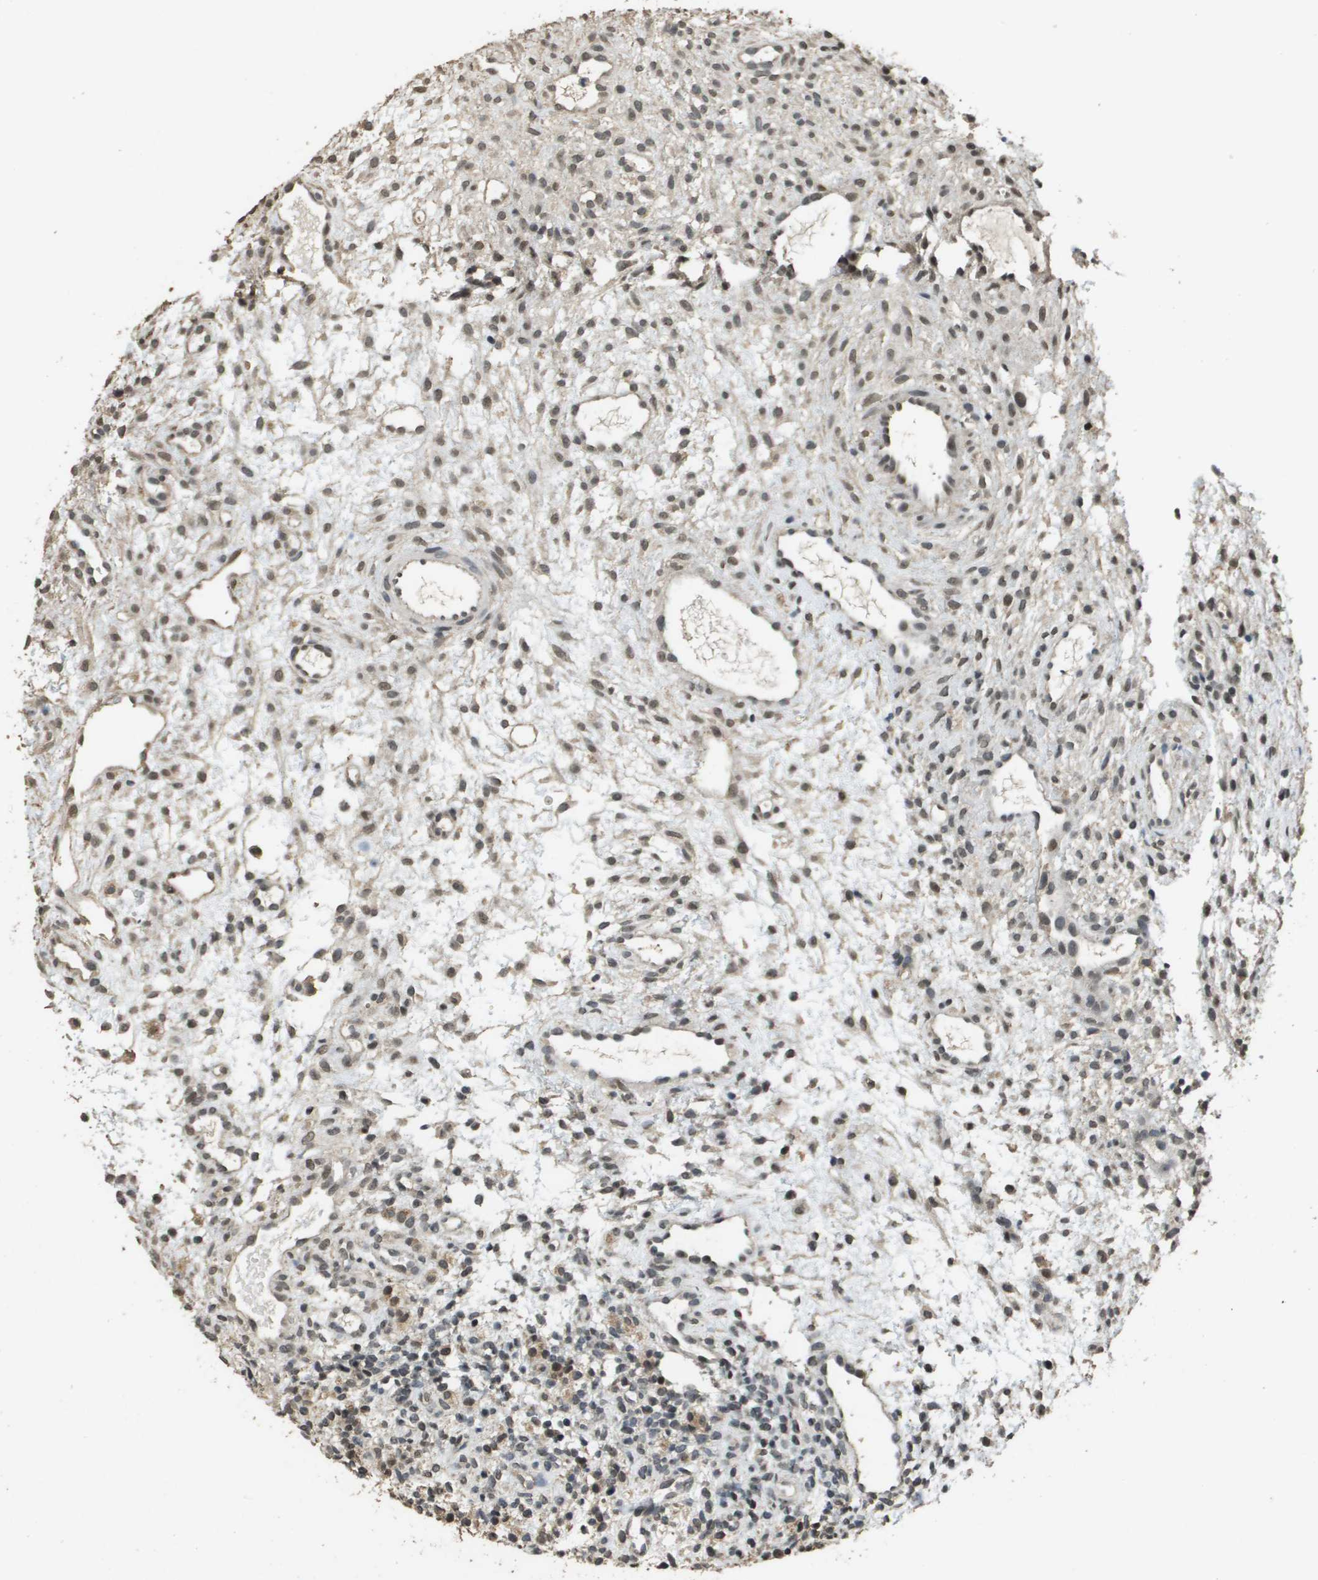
{"staining": {"intensity": "moderate", "quantity": "25%-75%", "location": "nuclear"}, "tissue": "ovary", "cell_type": "Ovarian stroma cells", "image_type": "normal", "snomed": [{"axis": "morphology", "description": "Normal tissue, NOS"}, {"axis": "morphology", "description": "Cyst, NOS"}, {"axis": "topography", "description": "Ovary"}], "caption": "A micrograph showing moderate nuclear staining in approximately 25%-75% of ovarian stroma cells in benign ovary, as visualized by brown immunohistochemical staining.", "gene": "FANCC", "patient": {"sex": "female", "age": 18}}